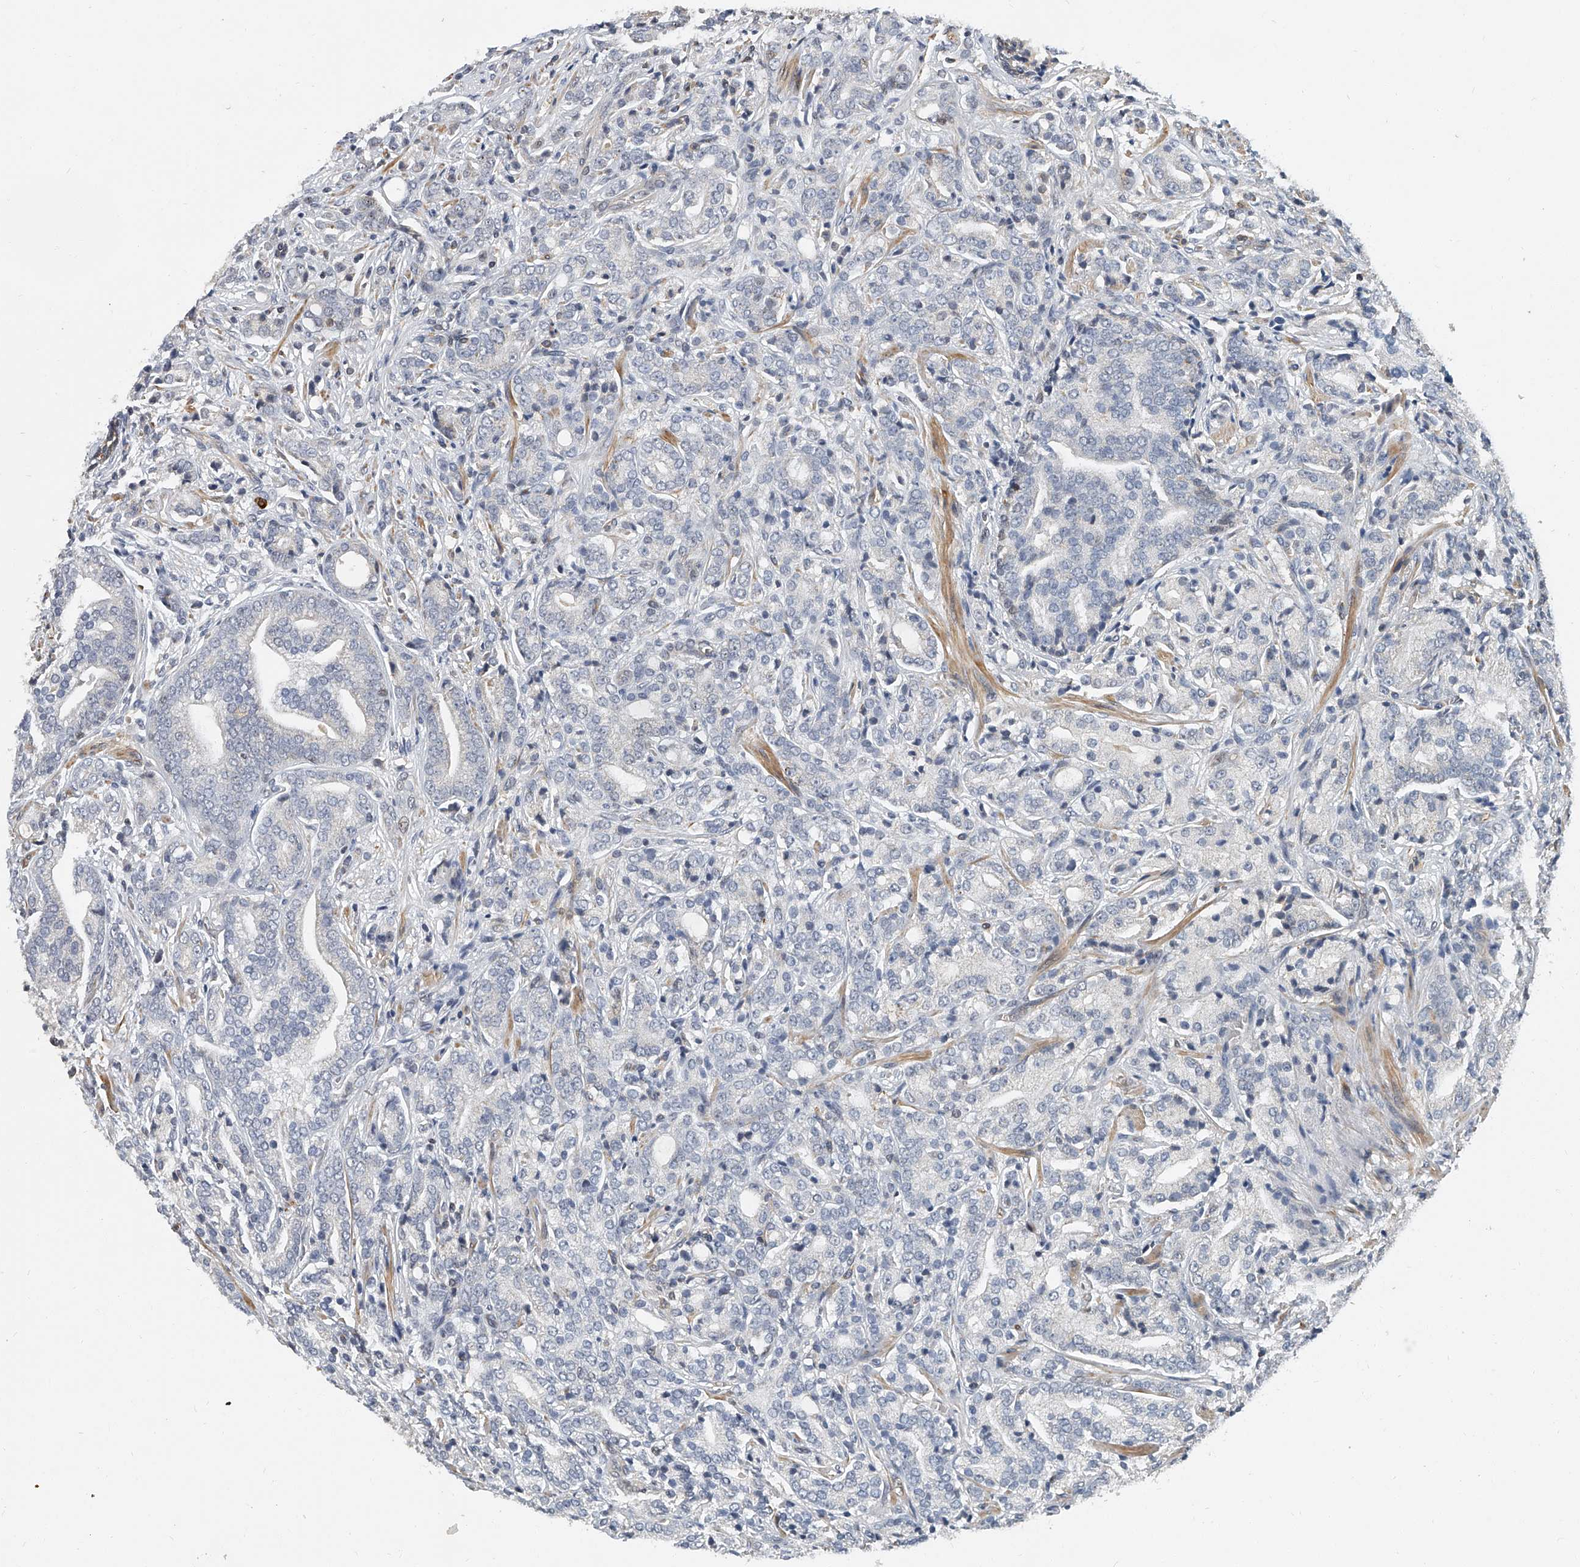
{"staining": {"intensity": "negative", "quantity": "none", "location": "none"}, "tissue": "prostate cancer", "cell_type": "Tumor cells", "image_type": "cancer", "snomed": [{"axis": "morphology", "description": "Adenocarcinoma, High grade"}, {"axis": "topography", "description": "Prostate"}], "caption": "DAB (3,3'-diaminobenzidine) immunohistochemical staining of prostate cancer displays no significant staining in tumor cells. Nuclei are stained in blue.", "gene": "CD200", "patient": {"sex": "male", "age": 57}}